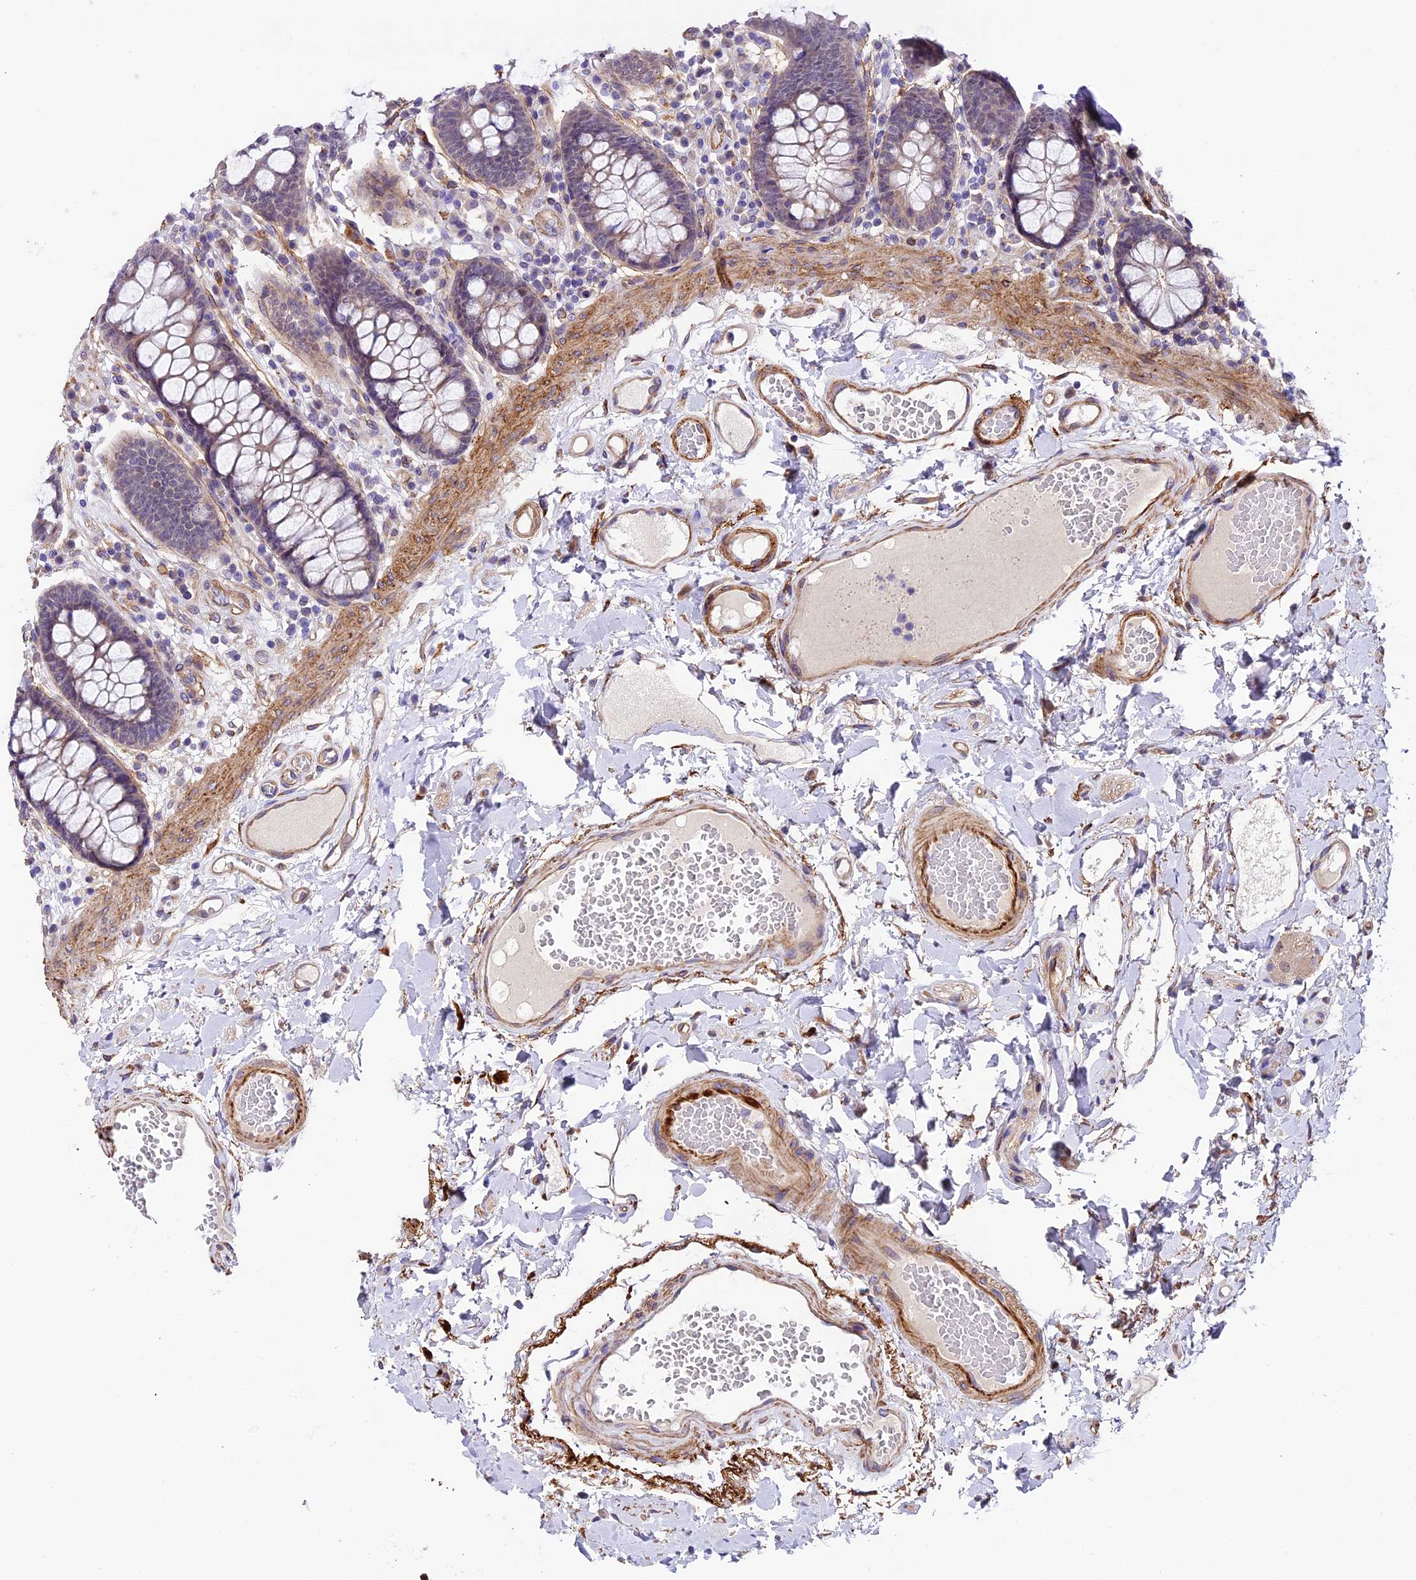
{"staining": {"intensity": "weak", "quantity": ">75%", "location": "cytoplasmic/membranous"}, "tissue": "colon", "cell_type": "Endothelial cells", "image_type": "normal", "snomed": [{"axis": "morphology", "description": "Normal tissue, NOS"}, {"axis": "topography", "description": "Colon"}], "caption": "Protein staining shows weak cytoplasmic/membranous expression in about >75% of endothelial cells in unremarkable colon.", "gene": "LSM7", "patient": {"sex": "male", "age": 84}}